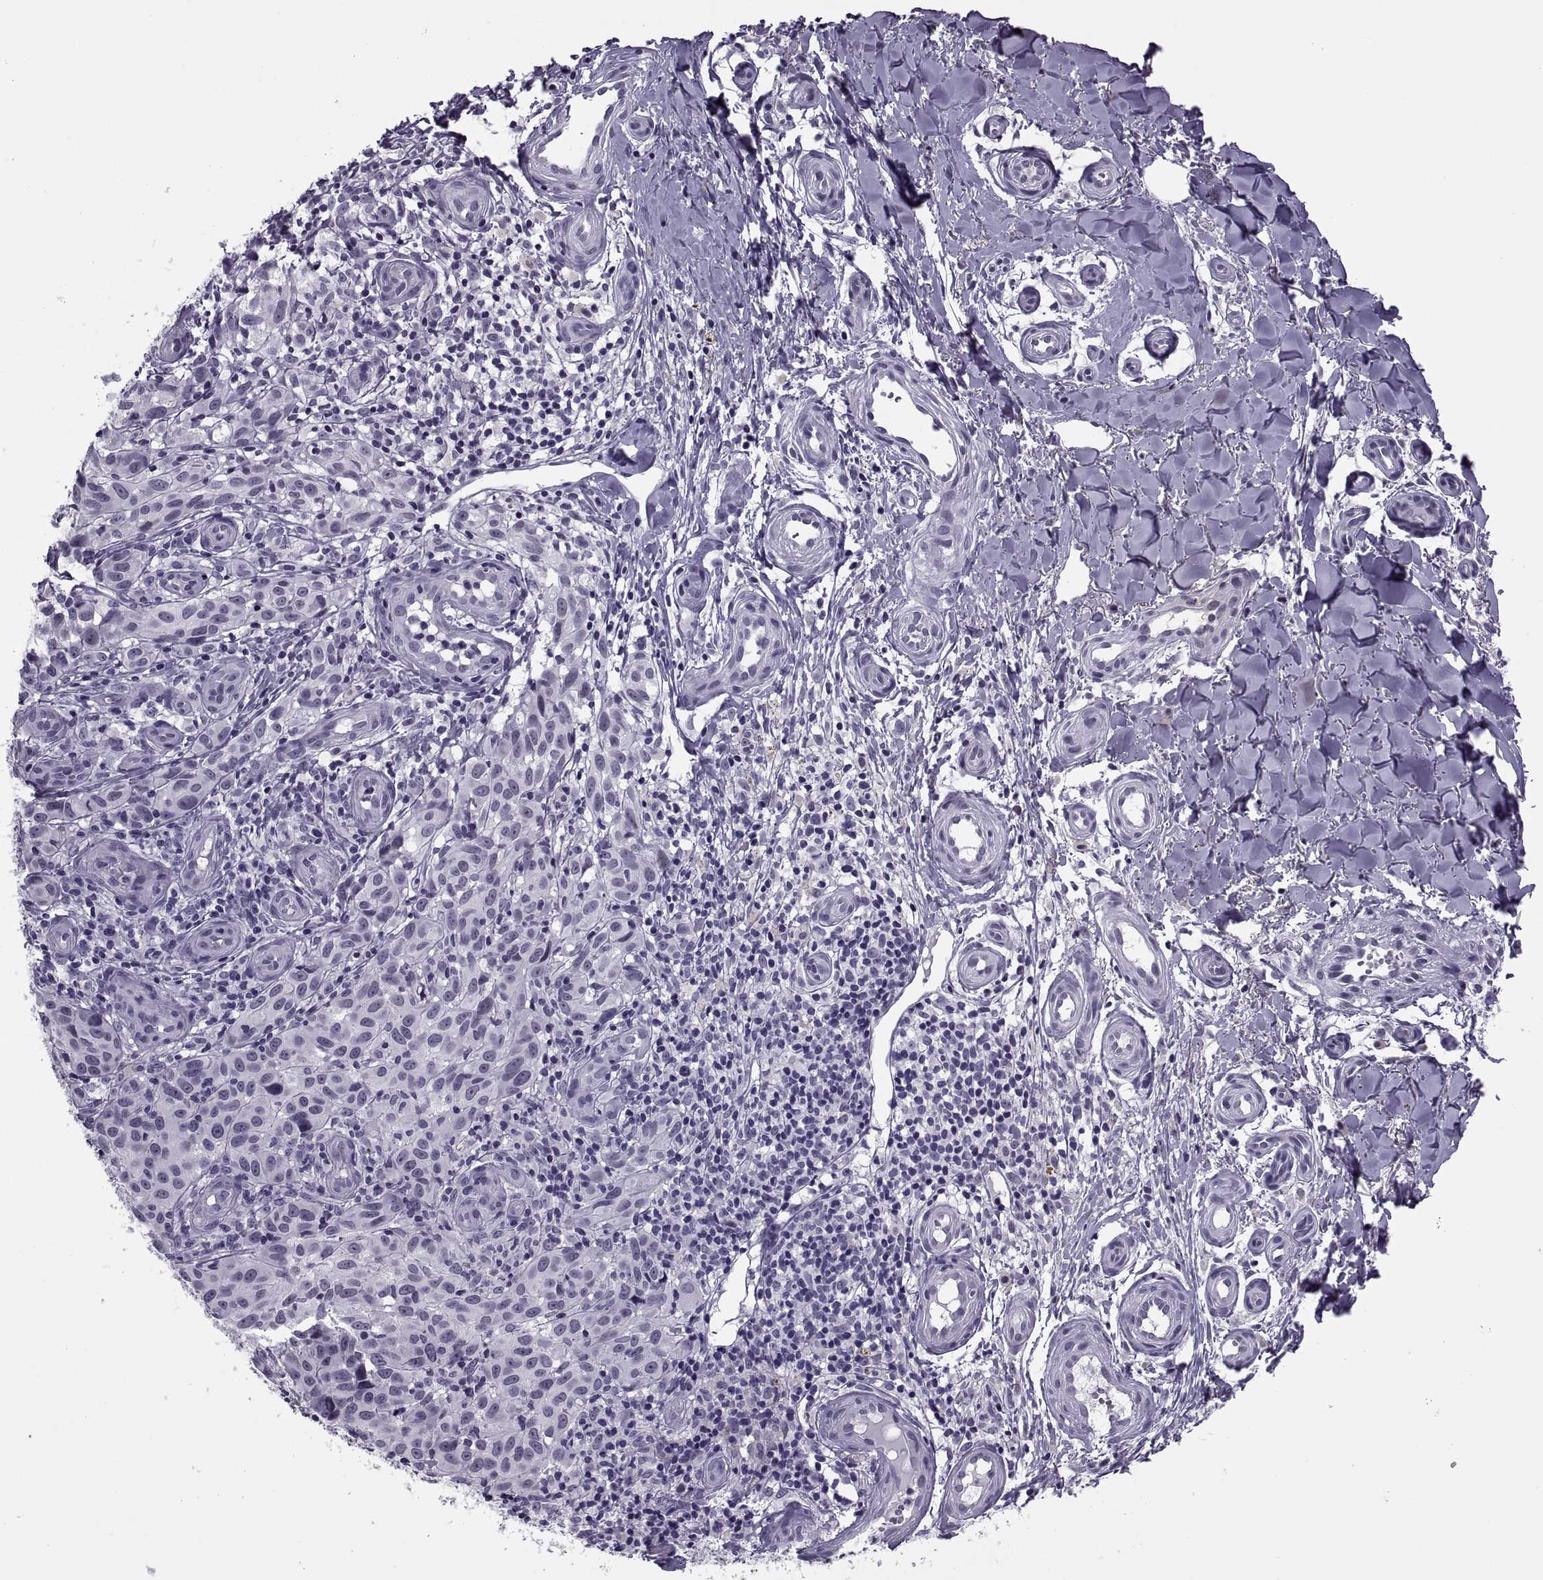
{"staining": {"intensity": "negative", "quantity": "none", "location": "none"}, "tissue": "melanoma", "cell_type": "Tumor cells", "image_type": "cancer", "snomed": [{"axis": "morphology", "description": "Malignant melanoma, NOS"}, {"axis": "topography", "description": "Skin"}], "caption": "DAB immunohistochemical staining of melanoma demonstrates no significant staining in tumor cells.", "gene": "SYNGR4", "patient": {"sex": "female", "age": 53}}